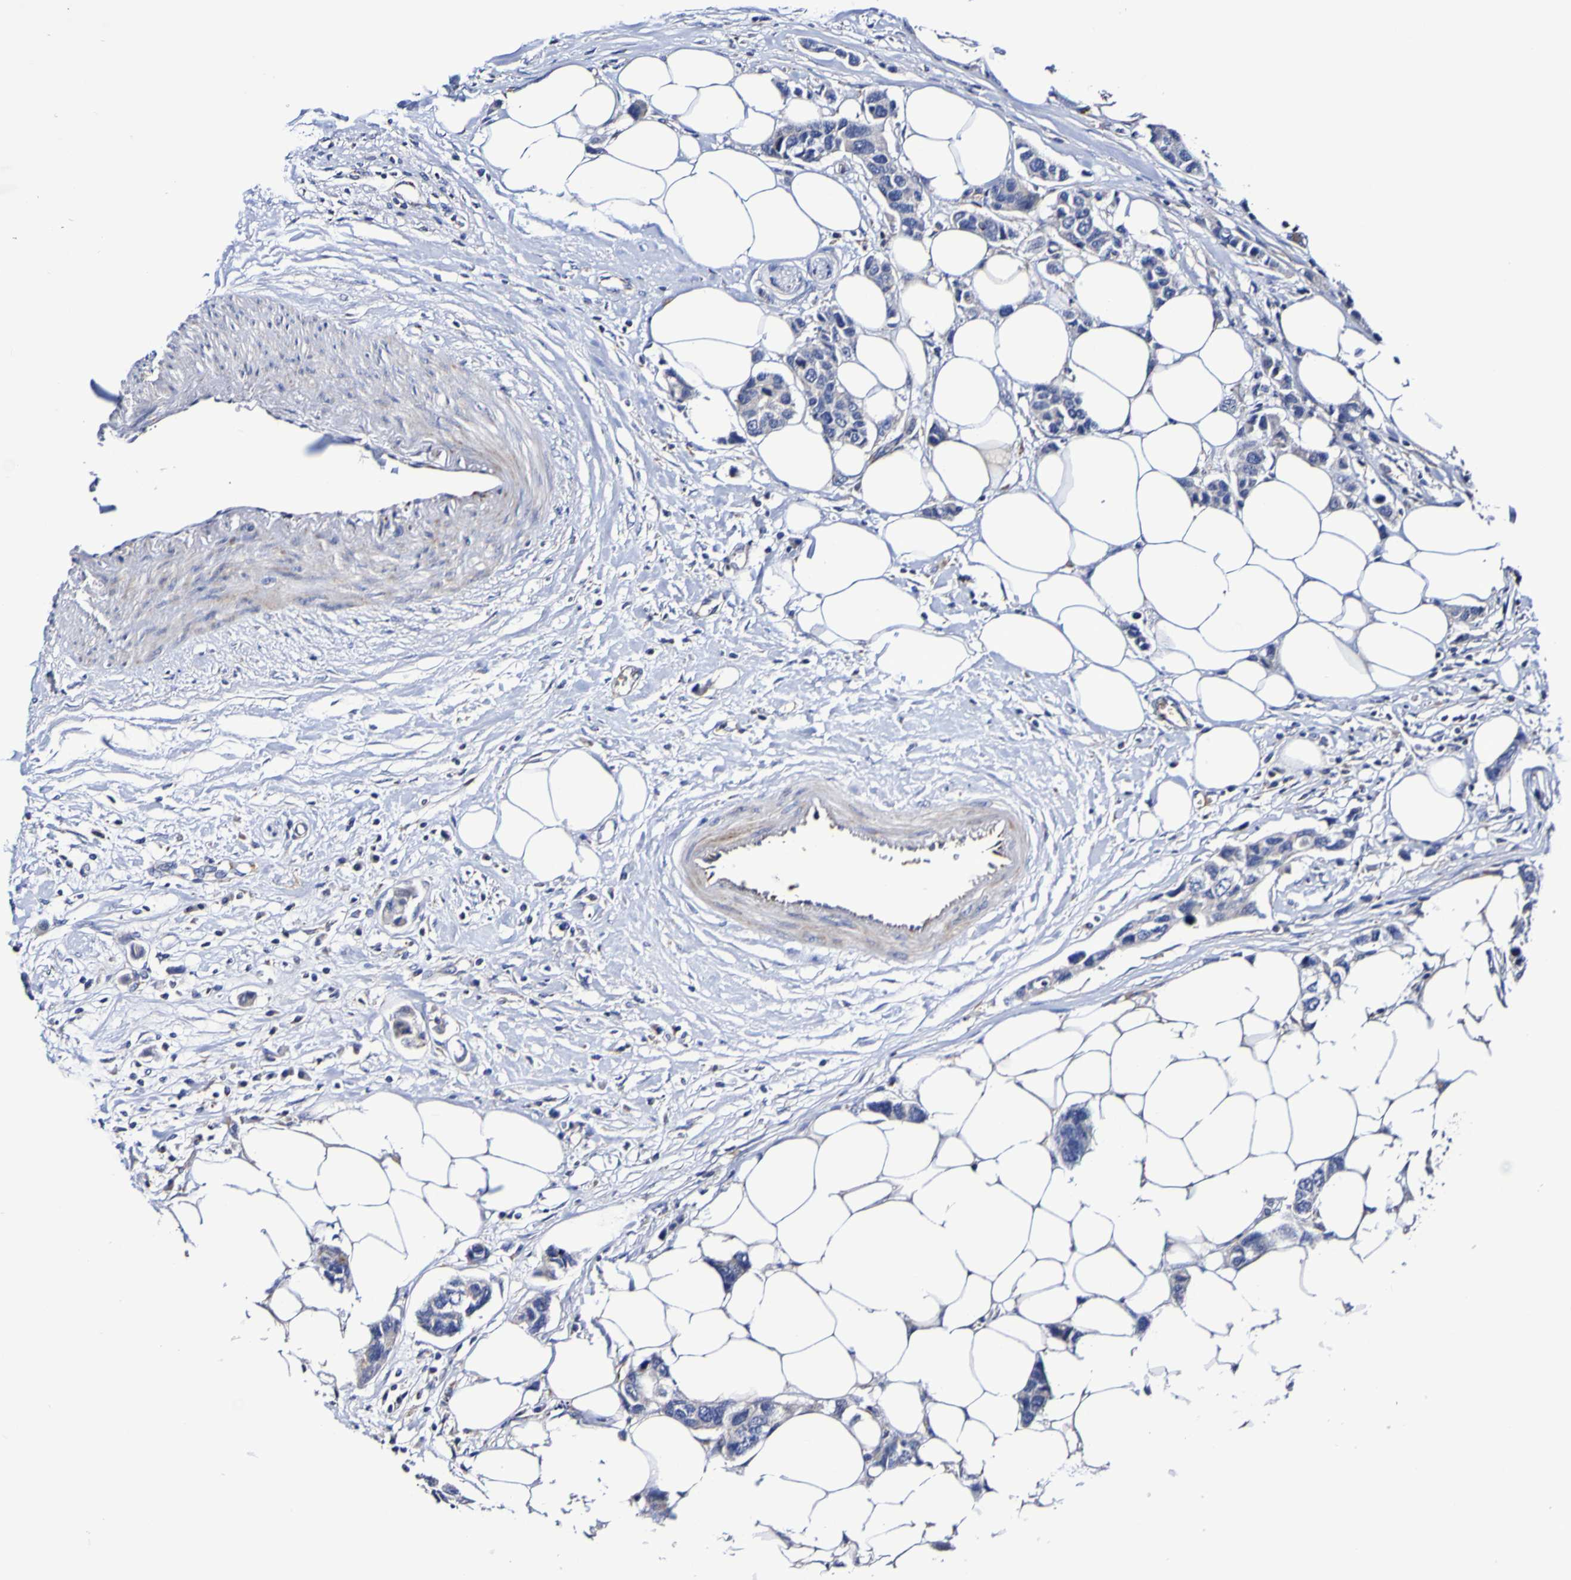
{"staining": {"intensity": "weak", "quantity": "<25%", "location": "cytoplasmic/membranous"}, "tissue": "breast cancer", "cell_type": "Tumor cells", "image_type": "cancer", "snomed": [{"axis": "morphology", "description": "Normal tissue, NOS"}, {"axis": "morphology", "description": "Duct carcinoma"}, {"axis": "topography", "description": "Breast"}], "caption": "DAB immunohistochemical staining of human breast cancer (intraductal carcinoma) shows no significant expression in tumor cells.", "gene": "WNT4", "patient": {"sex": "female", "age": 50}}